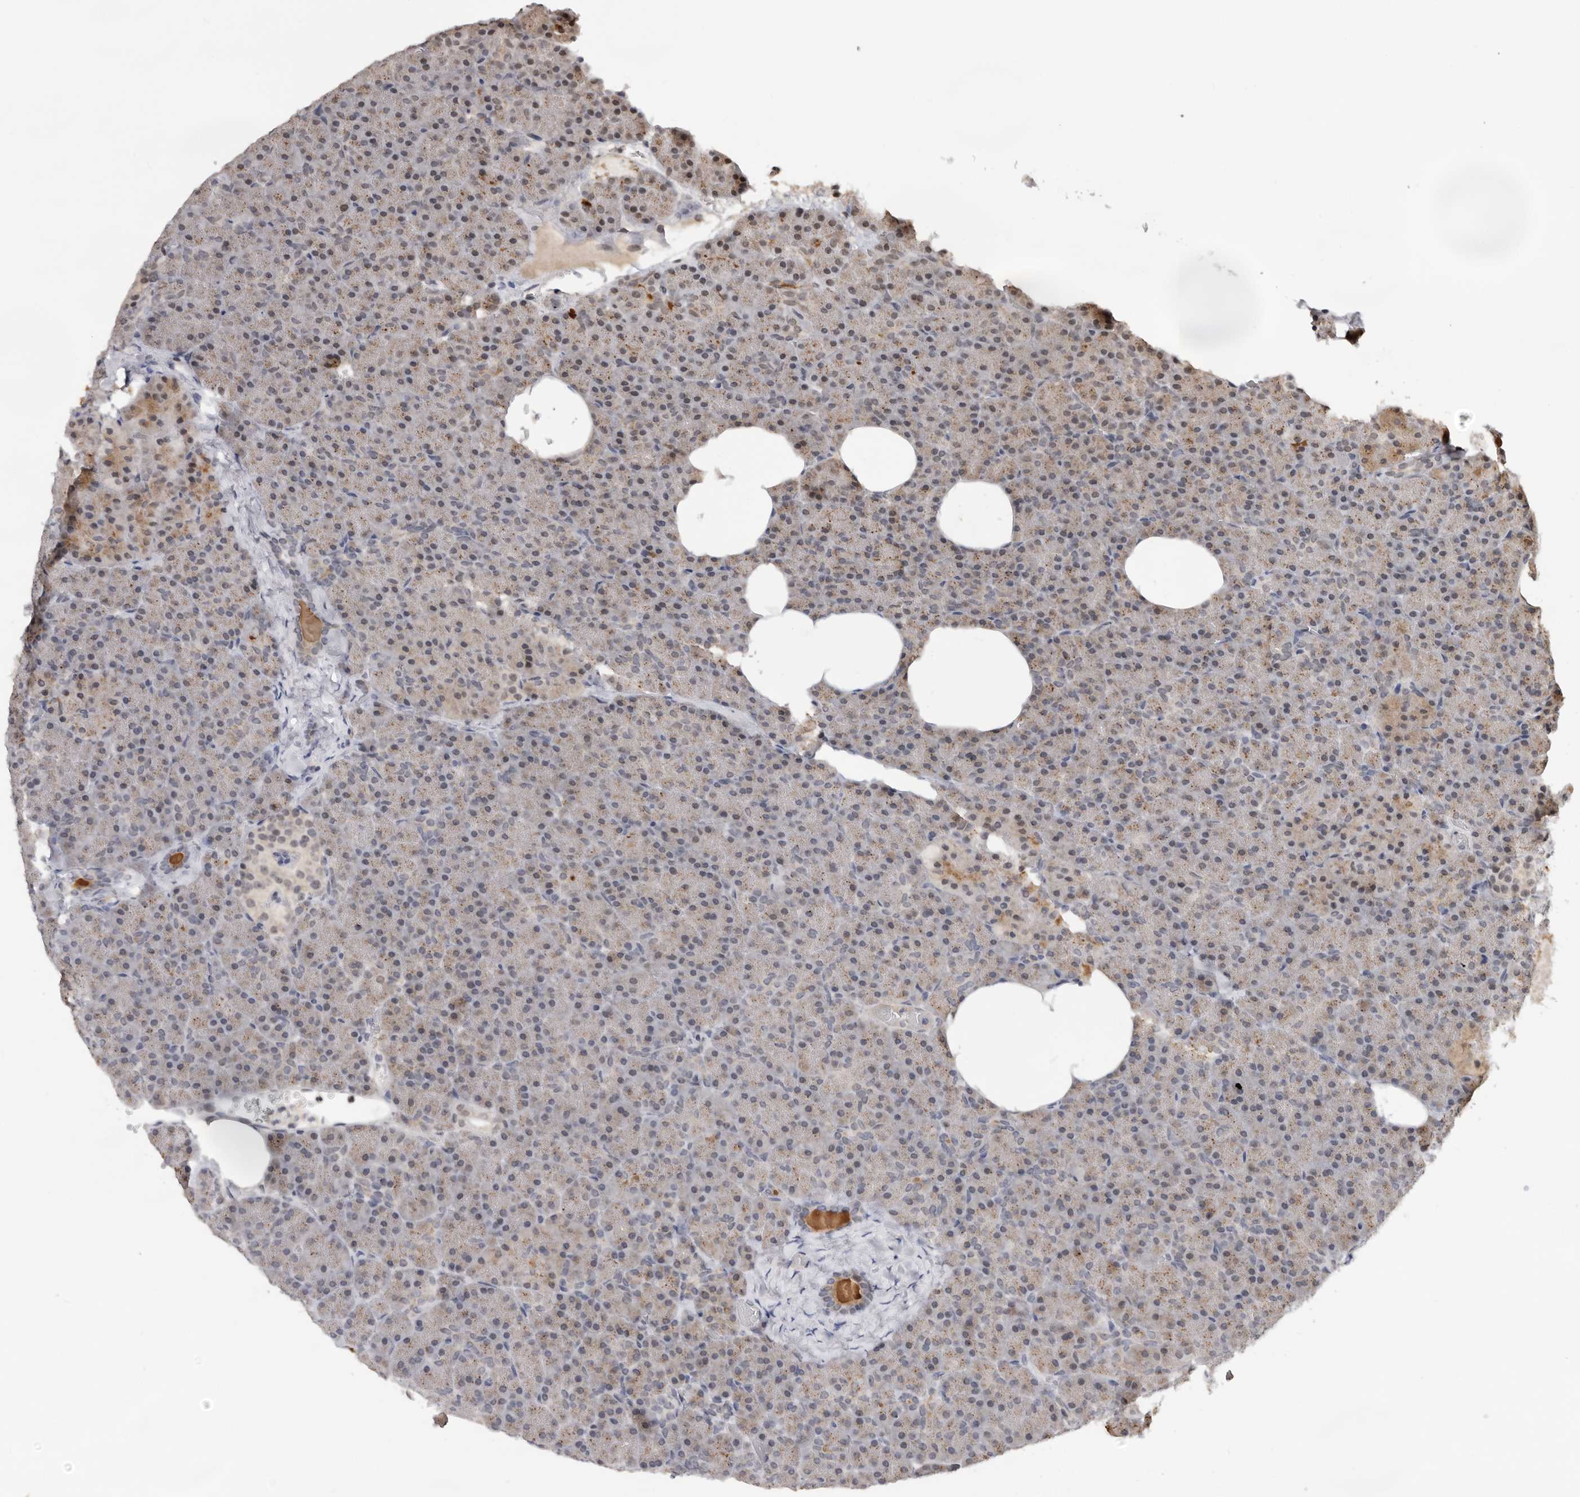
{"staining": {"intensity": "weak", "quantity": "25%-75%", "location": "nuclear"}, "tissue": "pancreas", "cell_type": "Exocrine glandular cells", "image_type": "normal", "snomed": [{"axis": "morphology", "description": "Normal tissue, NOS"}, {"axis": "morphology", "description": "Carcinoid, malignant, NOS"}, {"axis": "topography", "description": "Pancreas"}], "caption": "Brown immunohistochemical staining in normal pancreas reveals weak nuclear positivity in approximately 25%-75% of exocrine glandular cells. (DAB IHC, brown staining for protein, blue staining for nuclei).", "gene": "BRCA2", "patient": {"sex": "female", "age": 35}}